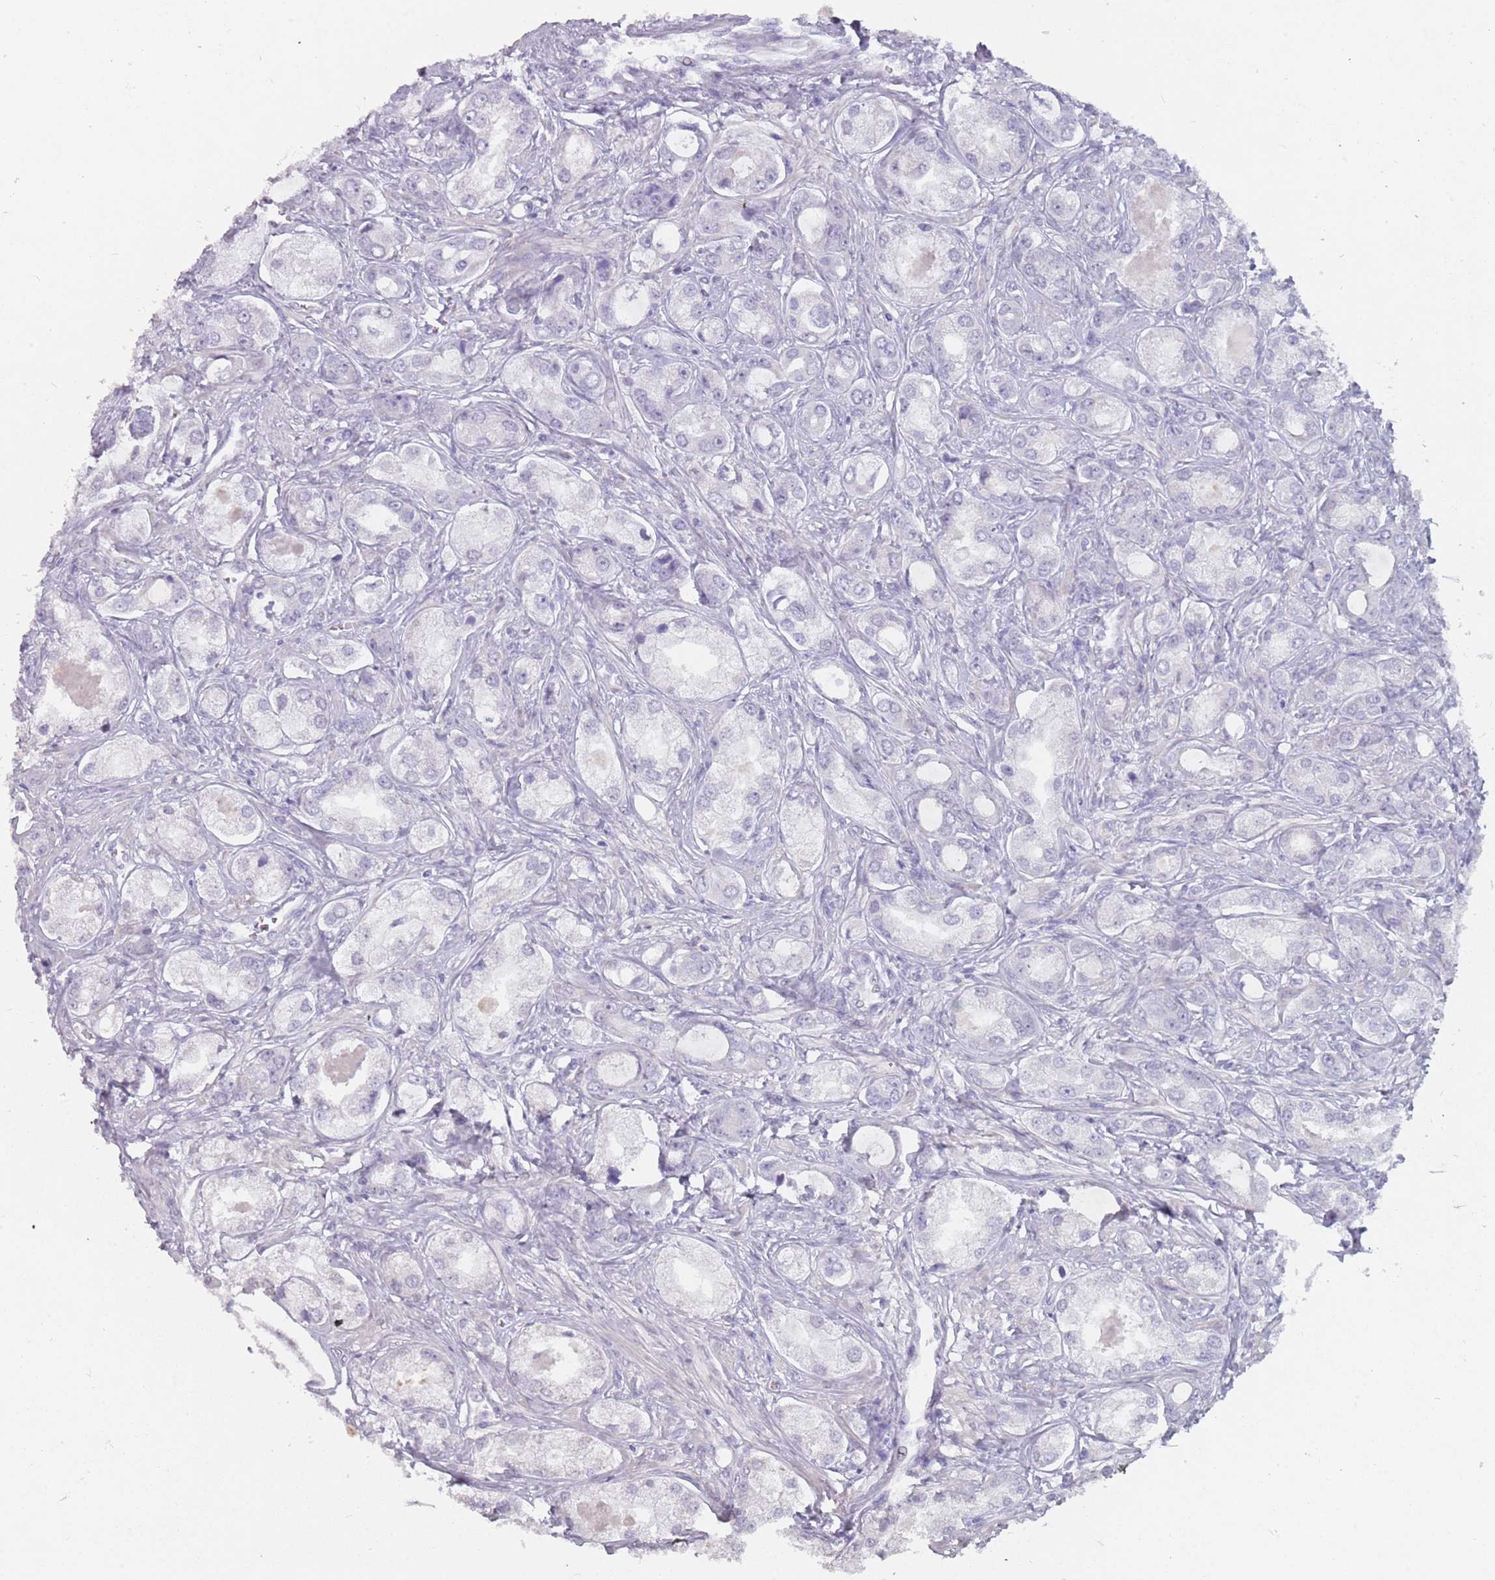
{"staining": {"intensity": "negative", "quantity": "none", "location": "none"}, "tissue": "prostate cancer", "cell_type": "Tumor cells", "image_type": "cancer", "snomed": [{"axis": "morphology", "description": "Adenocarcinoma, Low grade"}, {"axis": "topography", "description": "Prostate"}], "caption": "There is no significant expression in tumor cells of adenocarcinoma (low-grade) (prostate).", "gene": "DDX4", "patient": {"sex": "male", "age": 68}}